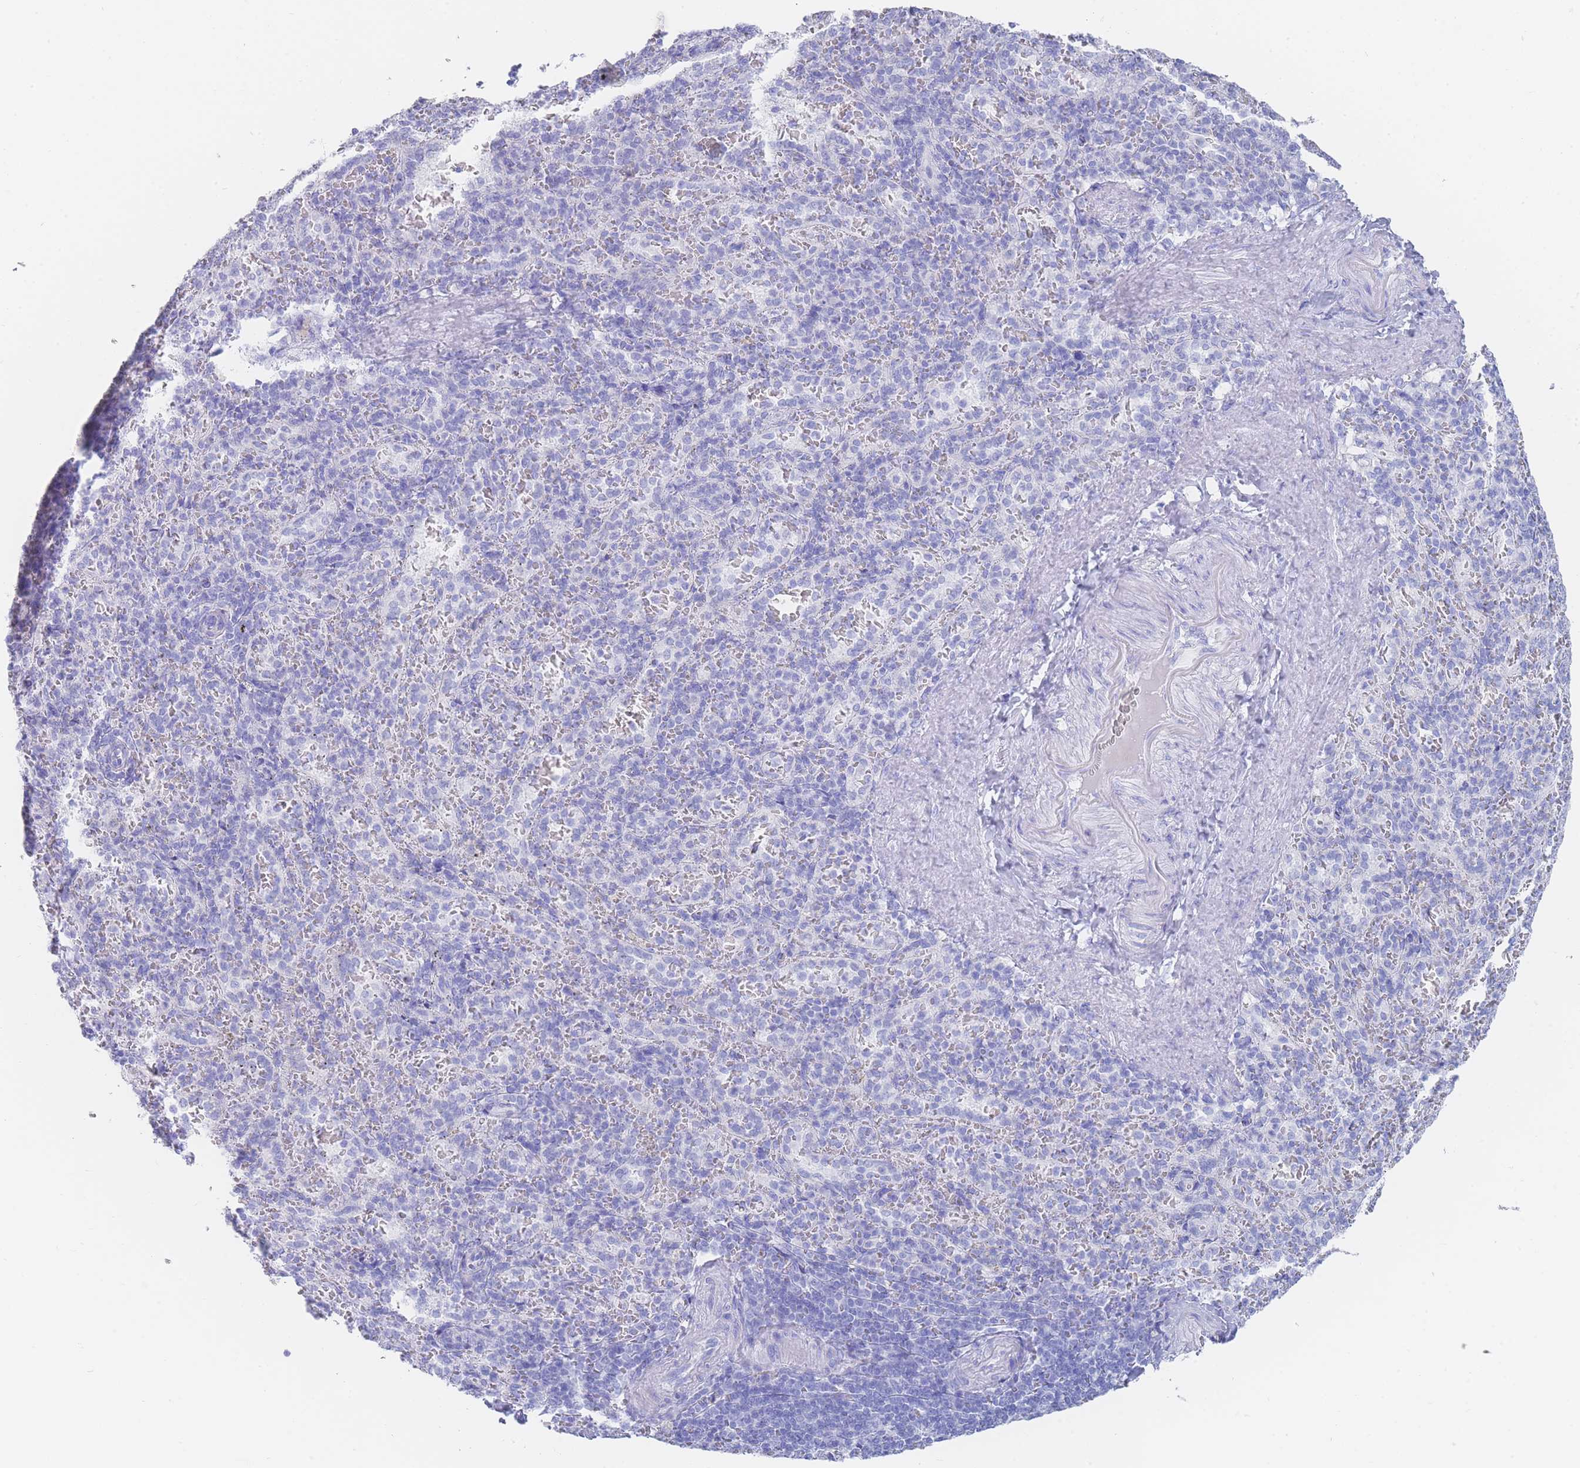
{"staining": {"intensity": "negative", "quantity": "none", "location": "none"}, "tissue": "spleen", "cell_type": "Cells in red pulp", "image_type": "normal", "snomed": [{"axis": "morphology", "description": "Normal tissue, NOS"}, {"axis": "topography", "description": "Spleen"}], "caption": "A high-resolution image shows IHC staining of benign spleen, which shows no significant positivity in cells in red pulp.", "gene": "LRRC37A2", "patient": {"sex": "female", "age": 21}}